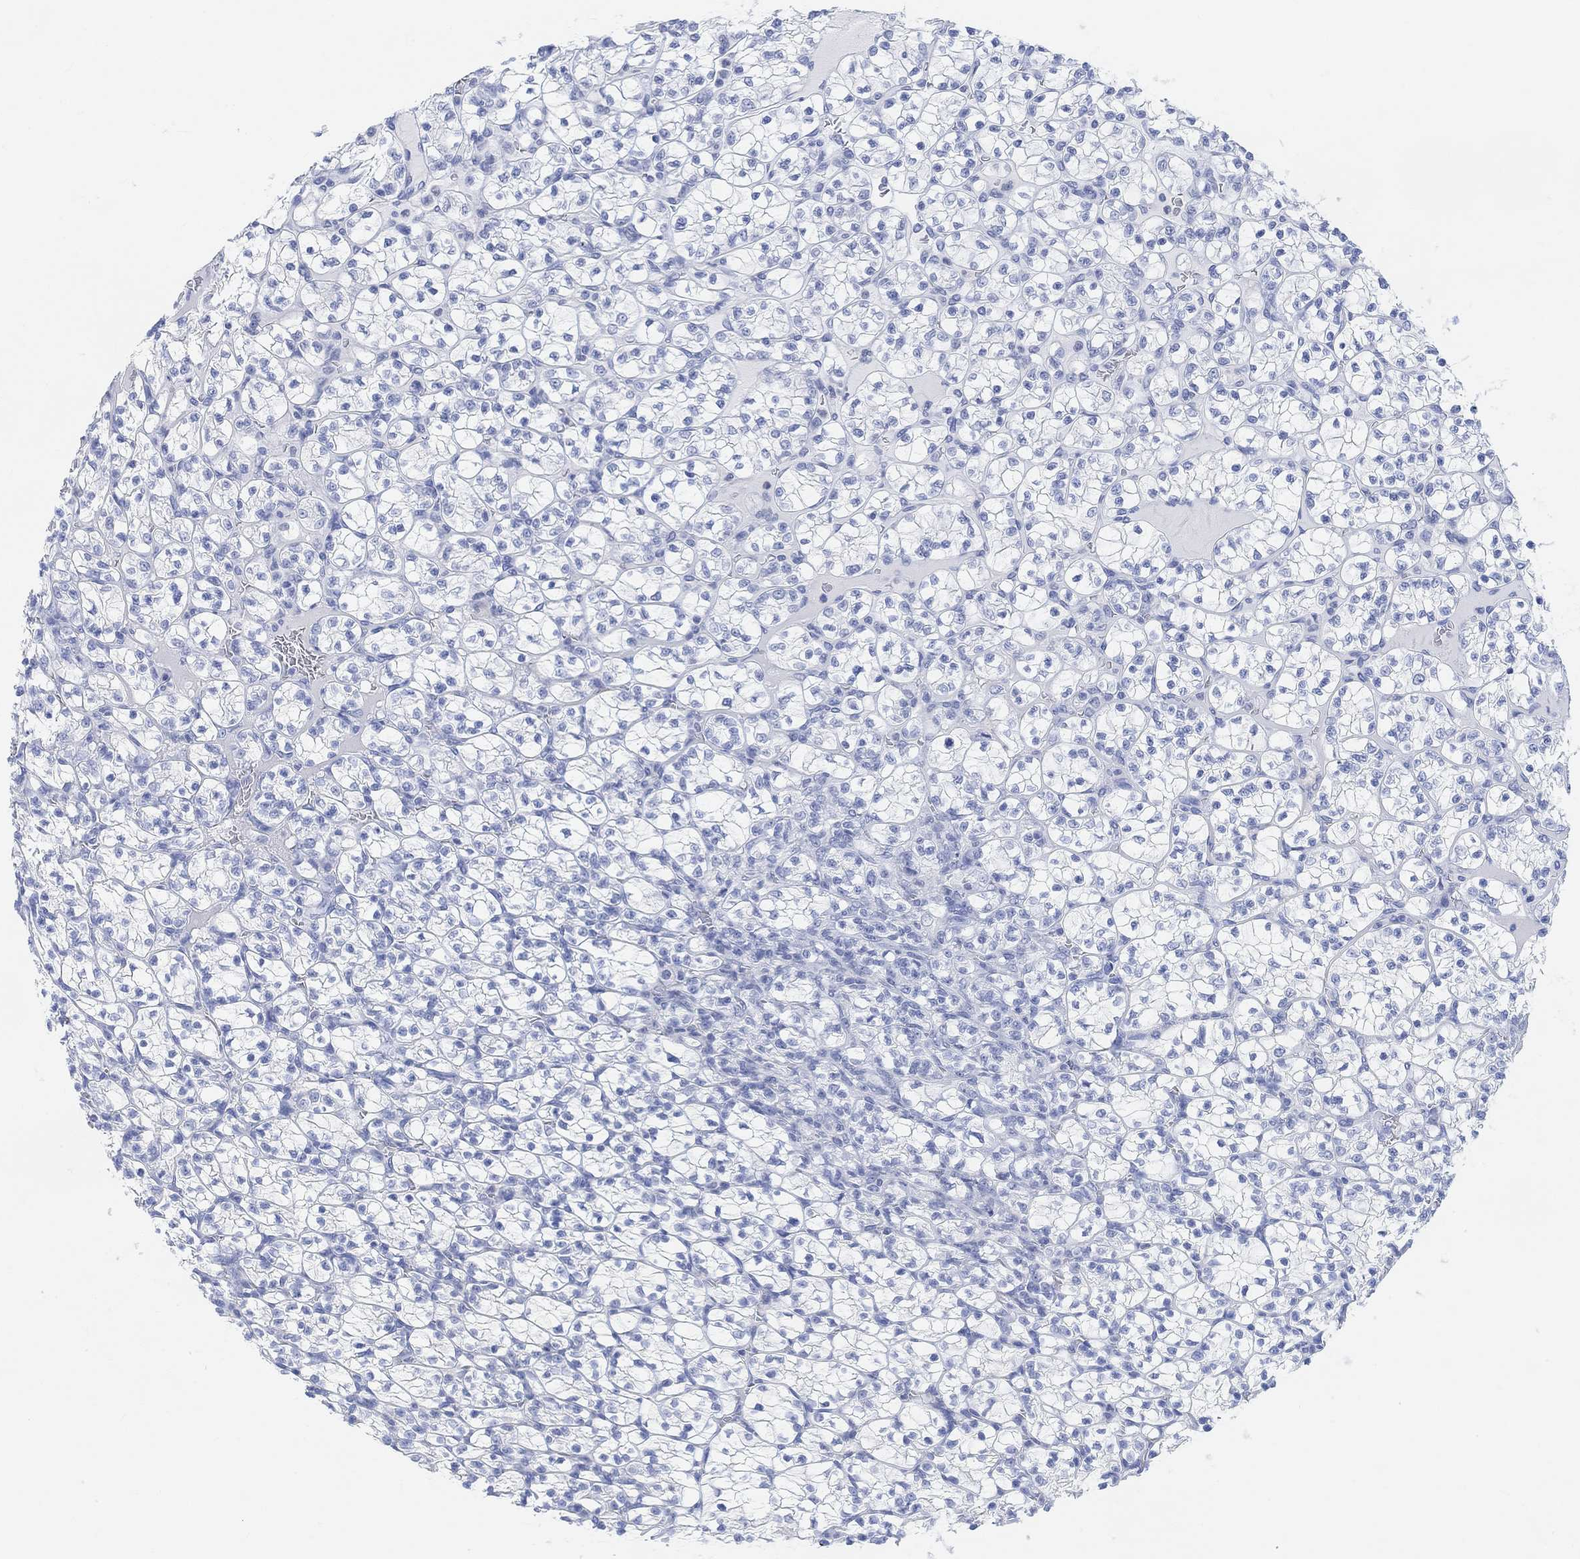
{"staining": {"intensity": "negative", "quantity": "none", "location": "none"}, "tissue": "renal cancer", "cell_type": "Tumor cells", "image_type": "cancer", "snomed": [{"axis": "morphology", "description": "Adenocarcinoma, NOS"}, {"axis": "topography", "description": "Kidney"}], "caption": "Immunohistochemistry (IHC) photomicrograph of renal cancer (adenocarcinoma) stained for a protein (brown), which shows no expression in tumor cells.", "gene": "ENO4", "patient": {"sex": "female", "age": 89}}